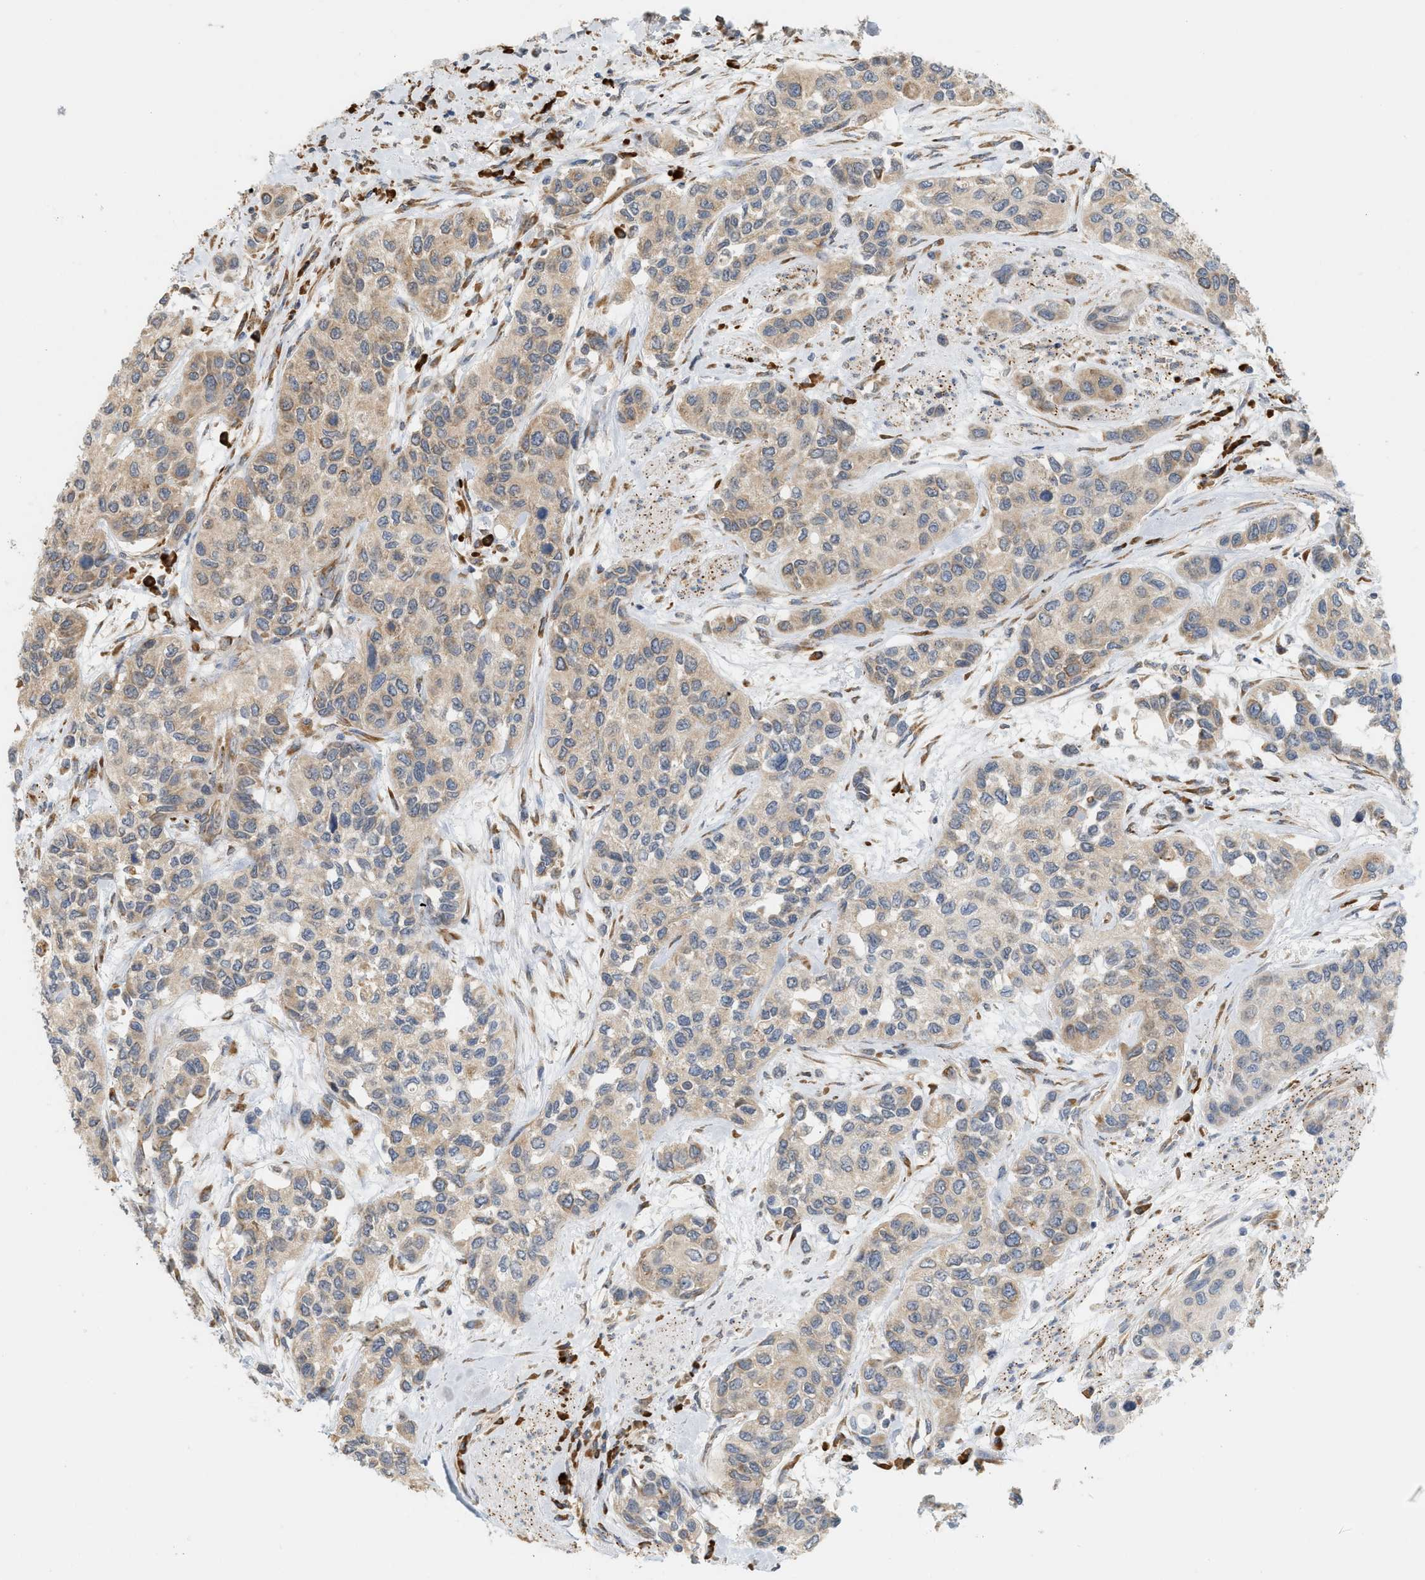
{"staining": {"intensity": "weak", "quantity": ">75%", "location": "cytoplasmic/membranous"}, "tissue": "urothelial cancer", "cell_type": "Tumor cells", "image_type": "cancer", "snomed": [{"axis": "morphology", "description": "Urothelial carcinoma, High grade"}, {"axis": "topography", "description": "Urinary bladder"}], "caption": "Immunohistochemistry (IHC) photomicrograph of urothelial cancer stained for a protein (brown), which displays low levels of weak cytoplasmic/membranous expression in about >75% of tumor cells.", "gene": "SVOP", "patient": {"sex": "female", "age": 56}}